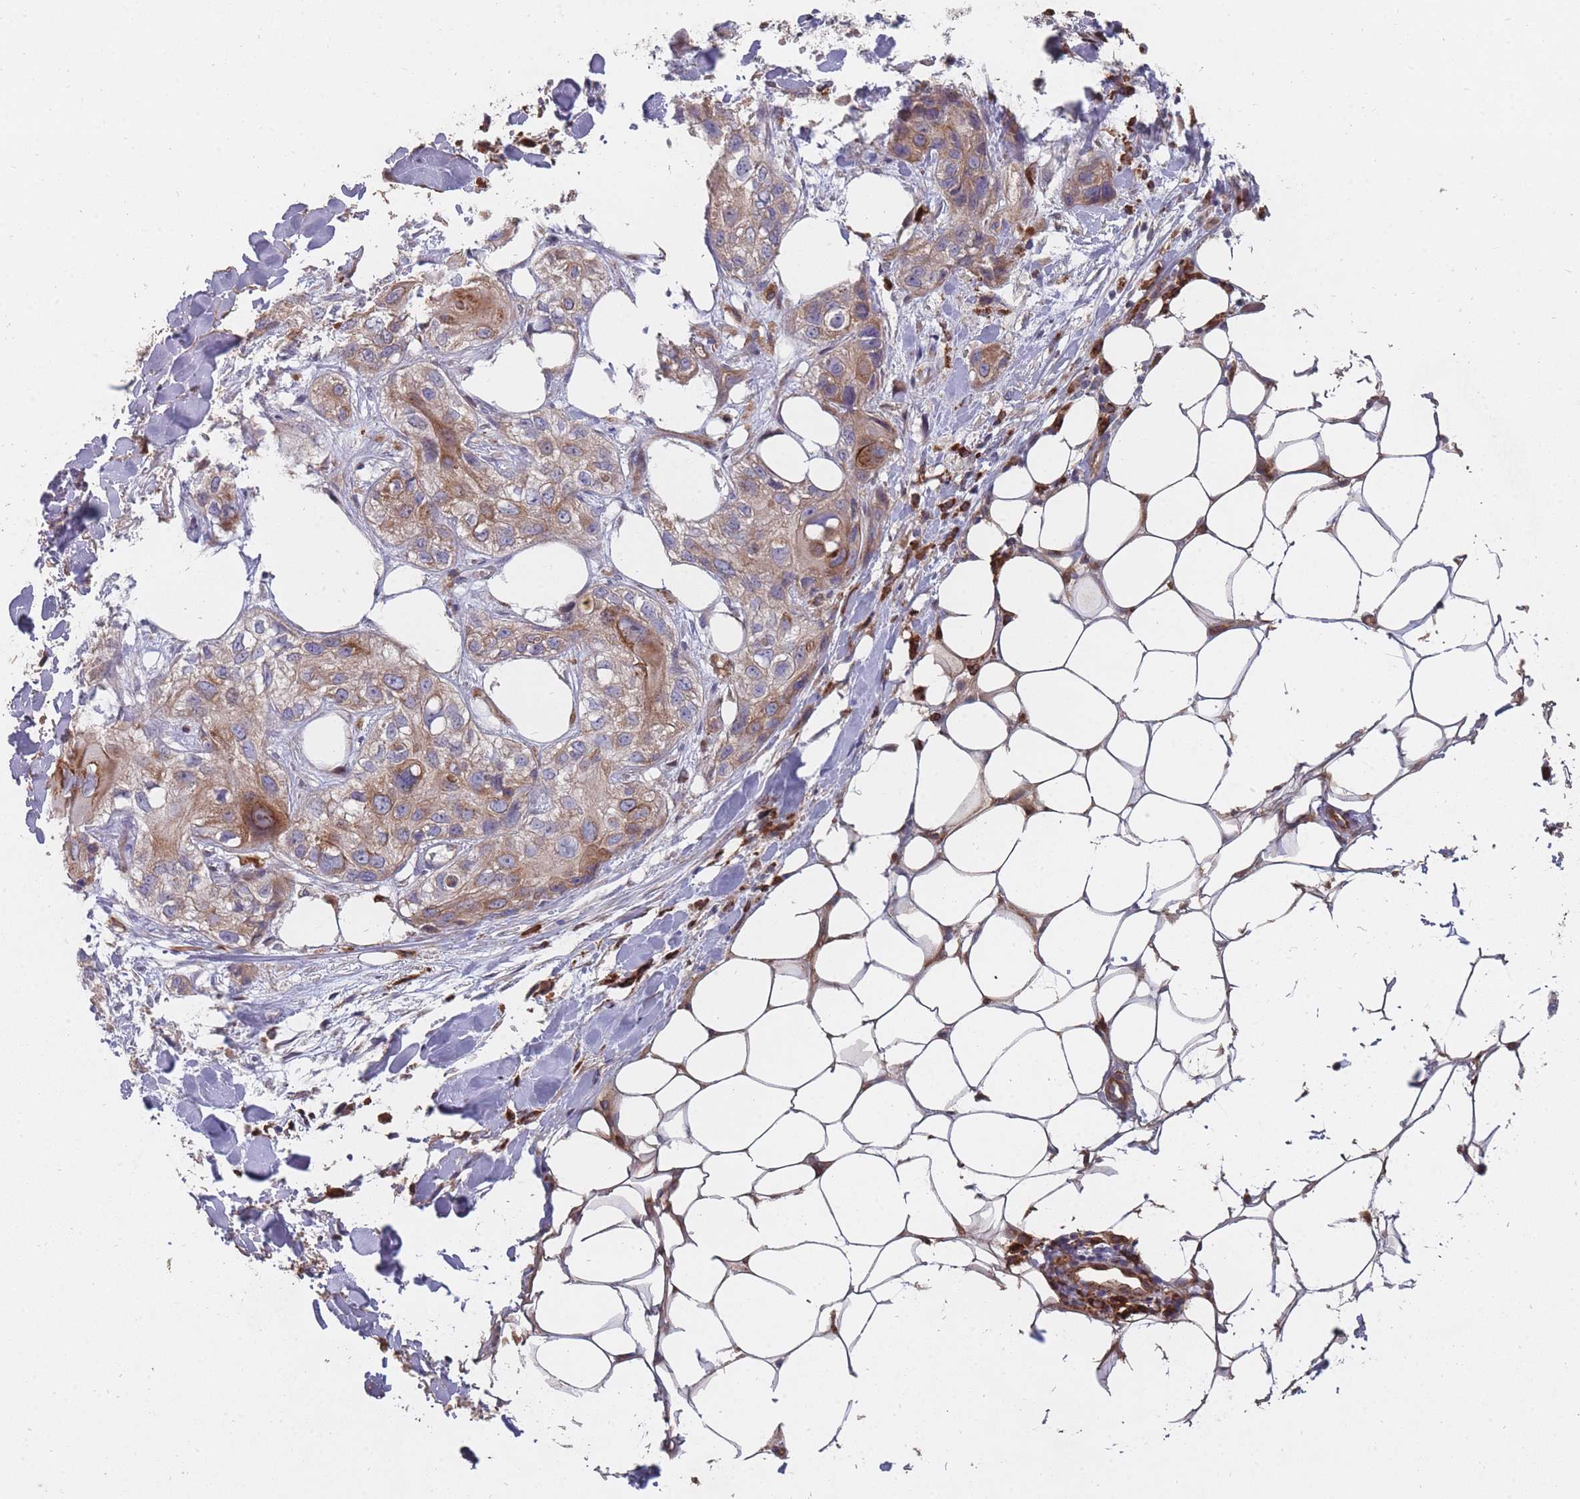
{"staining": {"intensity": "moderate", "quantity": "25%-75%", "location": "cytoplasmic/membranous"}, "tissue": "skin cancer", "cell_type": "Tumor cells", "image_type": "cancer", "snomed": [{"axis": "morphology", "description": "Normal tissue, NOS"}, {"axis": "morphology", "description": "Squamous cell carcinoma, NOS"}, {"axis": "topography", "description": "Skin"}], "caption": "Moderate cytoplasmic/membranous protein expression is present in approximately 25%-75% of tumor cells in squamous cell carcinoma (skin).", "gene": "THSD7B", "patient": {"sex": "male", "age": 72}}